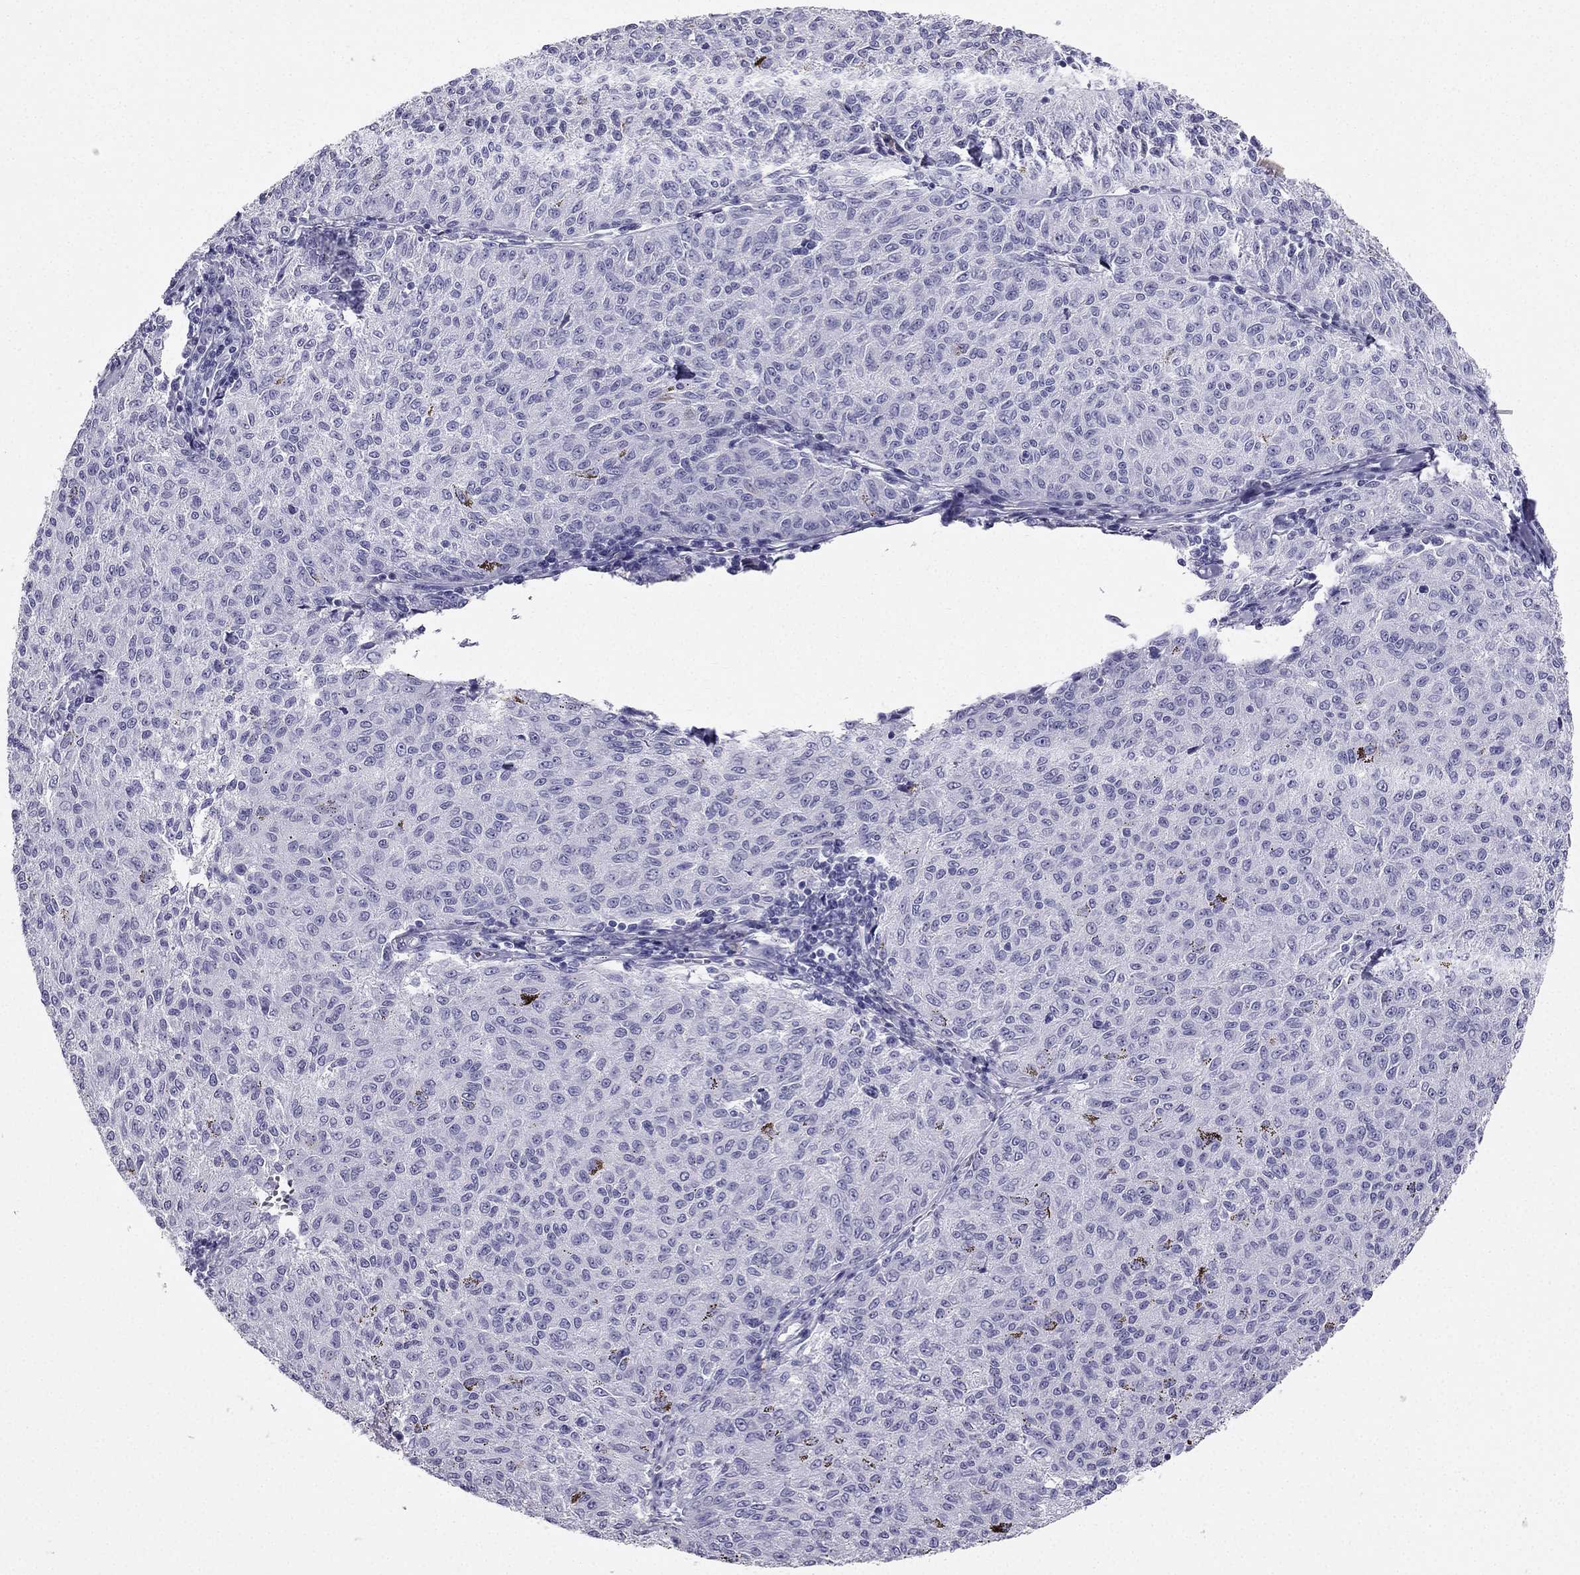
{"staining": {"intensity": "negative", "quantity": "none", "location": "none"}, "tissue": "melanoma", "cell_type": "Tumor cells", "image_type": "cancer", "snomed": [{"axis": "morphology", "description": "Malignant melanoma, NOS"}, {"axis": "topography", "description": "Skin"}], "caption": "Malignant melanoma was stained to show a protein in brown. There is no significant expression in tumor cells. (DAB immunohistochemistry (IHC) with hematoxylin counter stain).", "gene": "TFF3", "patient": {"sex": "female", "age": 72}}